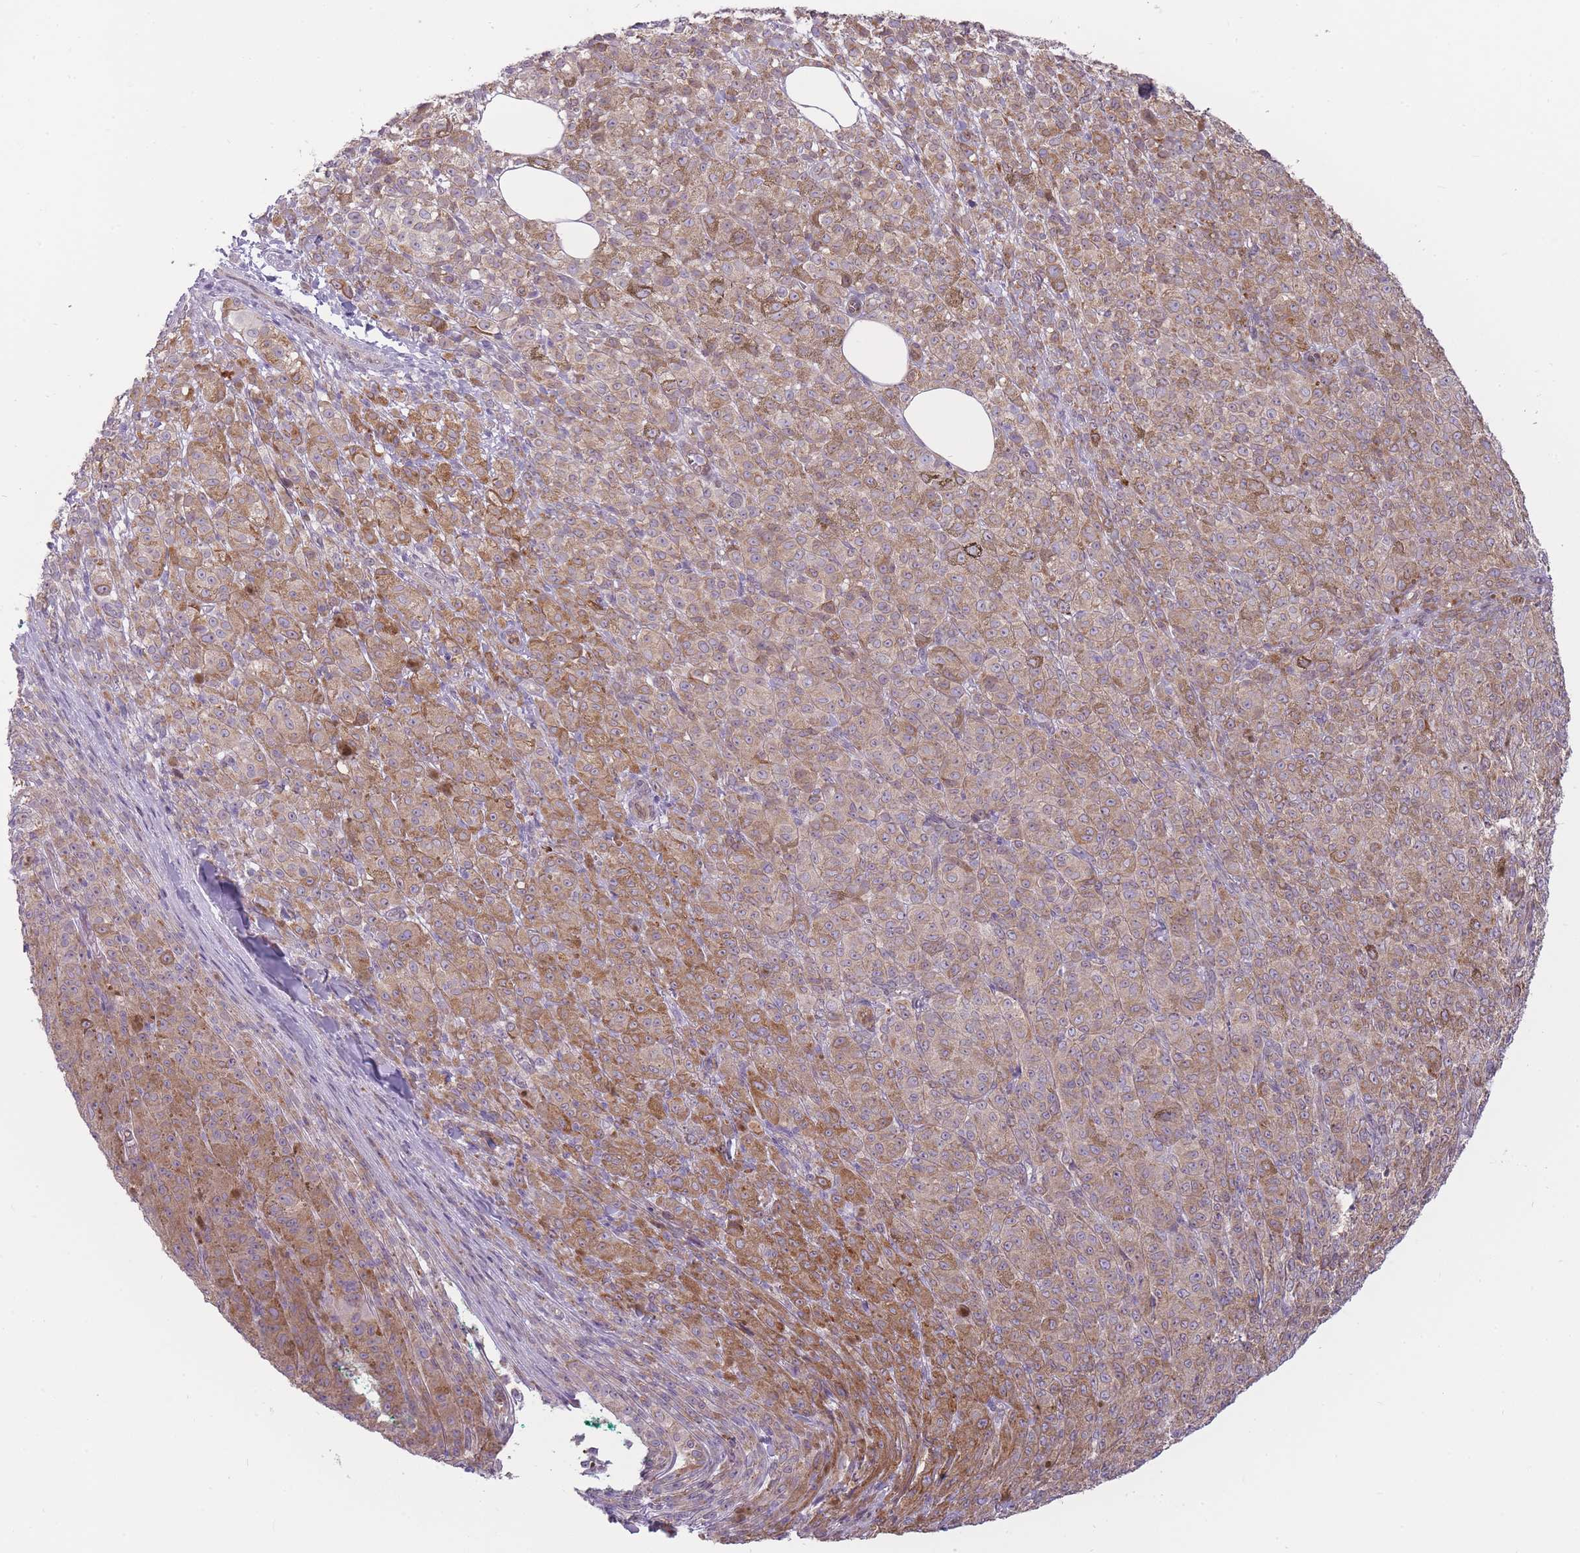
{"staining": {"intensity": "moderate", "quantity": "25%-75%", "location": "cytoplasmic/membranous"}, "tissue": "melanoma", "cell_type": "Tumor cells", "image_type": "cancer", "snomed": [{"axis": "morphology", "description": "Malignant melanoma, NOS"}, {"axis": "topography", "description": "Skin"}], "caption": "Protein expression analysis of human malignant melanoma reveals moderate cytoplasmic/membranous positivity in about 25%-75% of tumor cells.", "gene": "PGRMC2", "patient": {"sex": "female", "age": 52}}